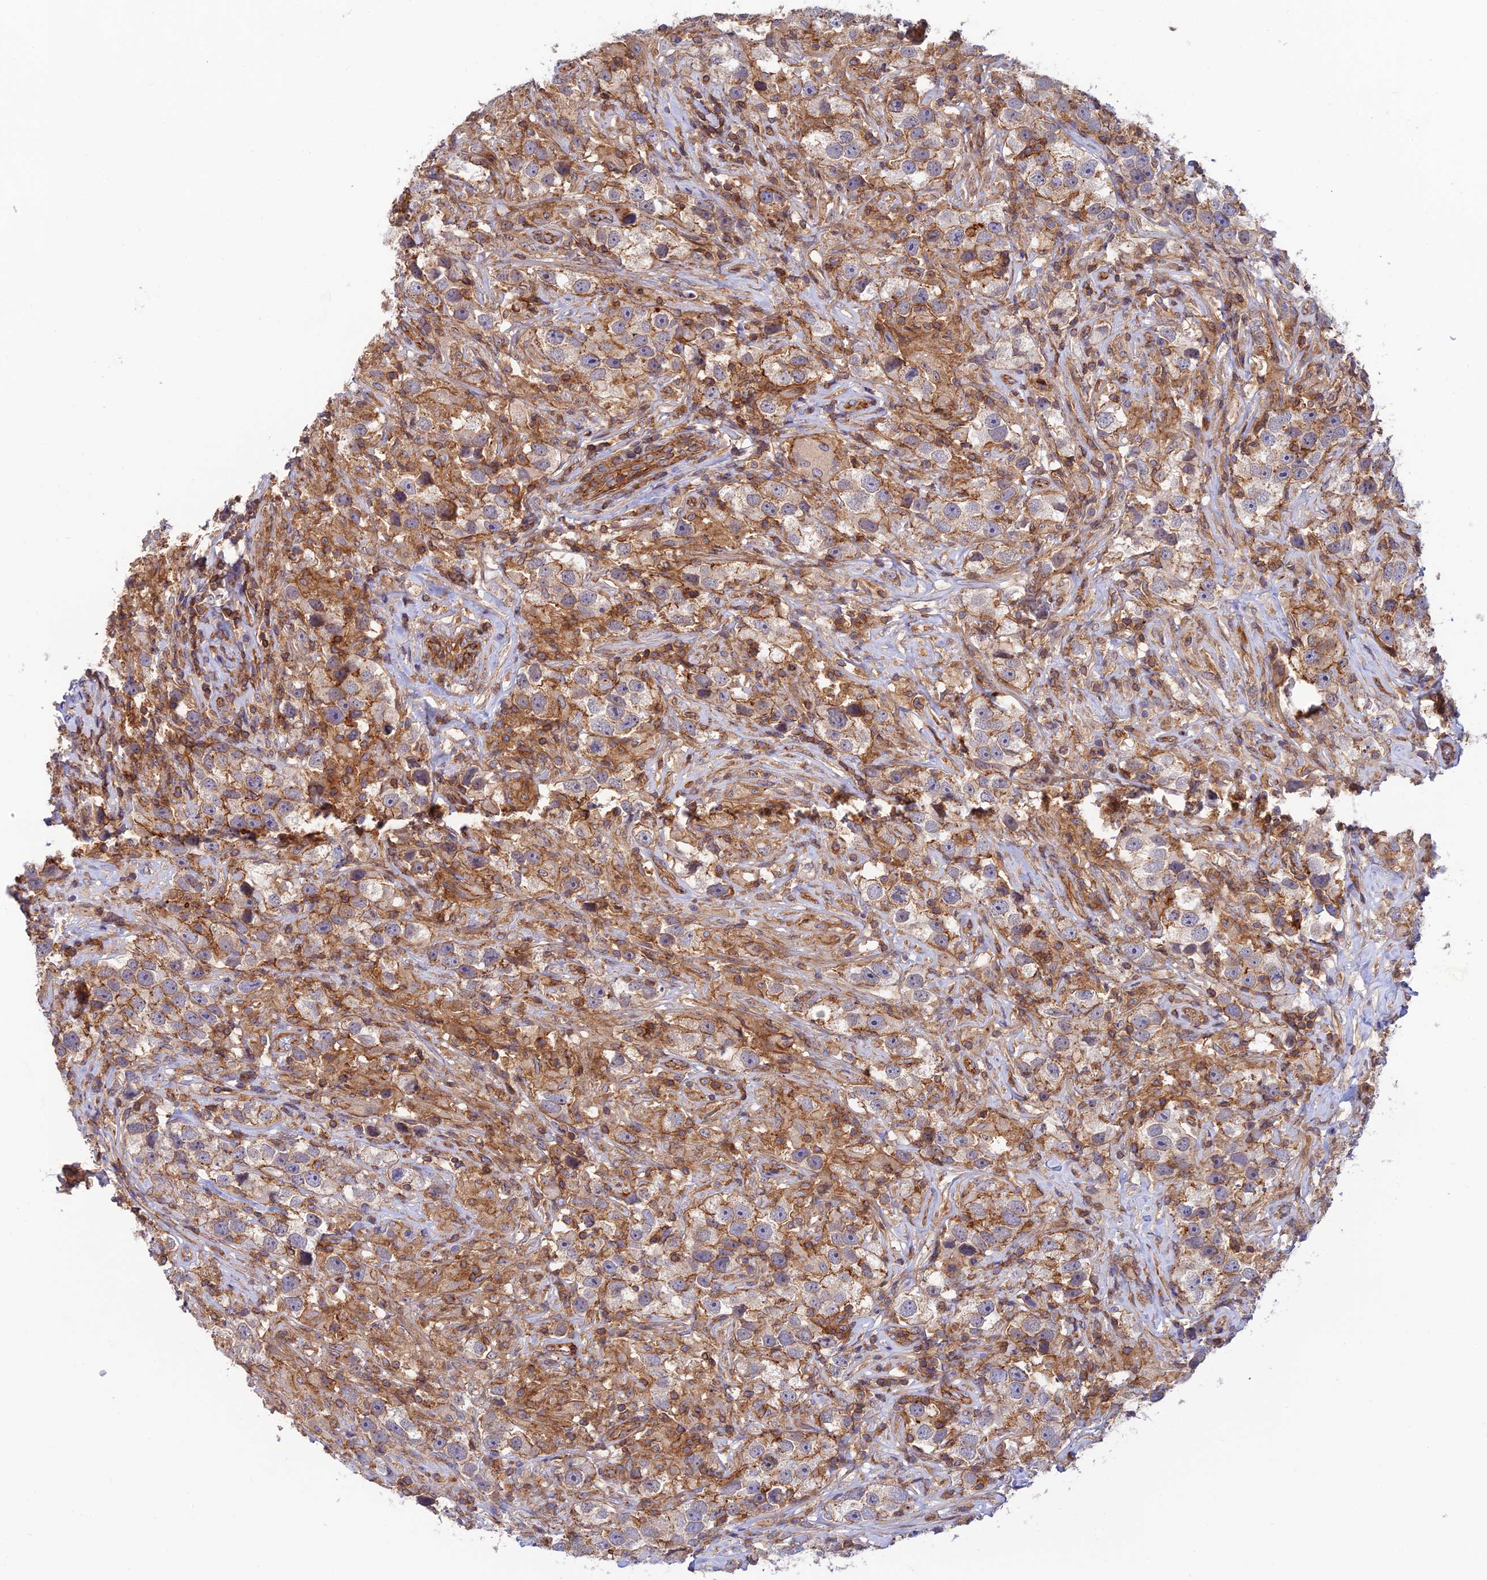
{"staining": {"intensity": "weak", "quantity": "<25%", "location": "cytoplasmic/membranous"}, "tissue": "testis cancer", "cell_type": "Tumor cells", "image_type": "cancer", "snomed": [{"axis": "morphology", "description": "Seminoma, NOS"}, {"axis": "topography", "description": "Testis"}], "caption": "IHC of testis seminoma exhibits no positivity in tumor cells.", "gene": "PPP1R12C", "patient": {"sex": "male", "age": 49}}